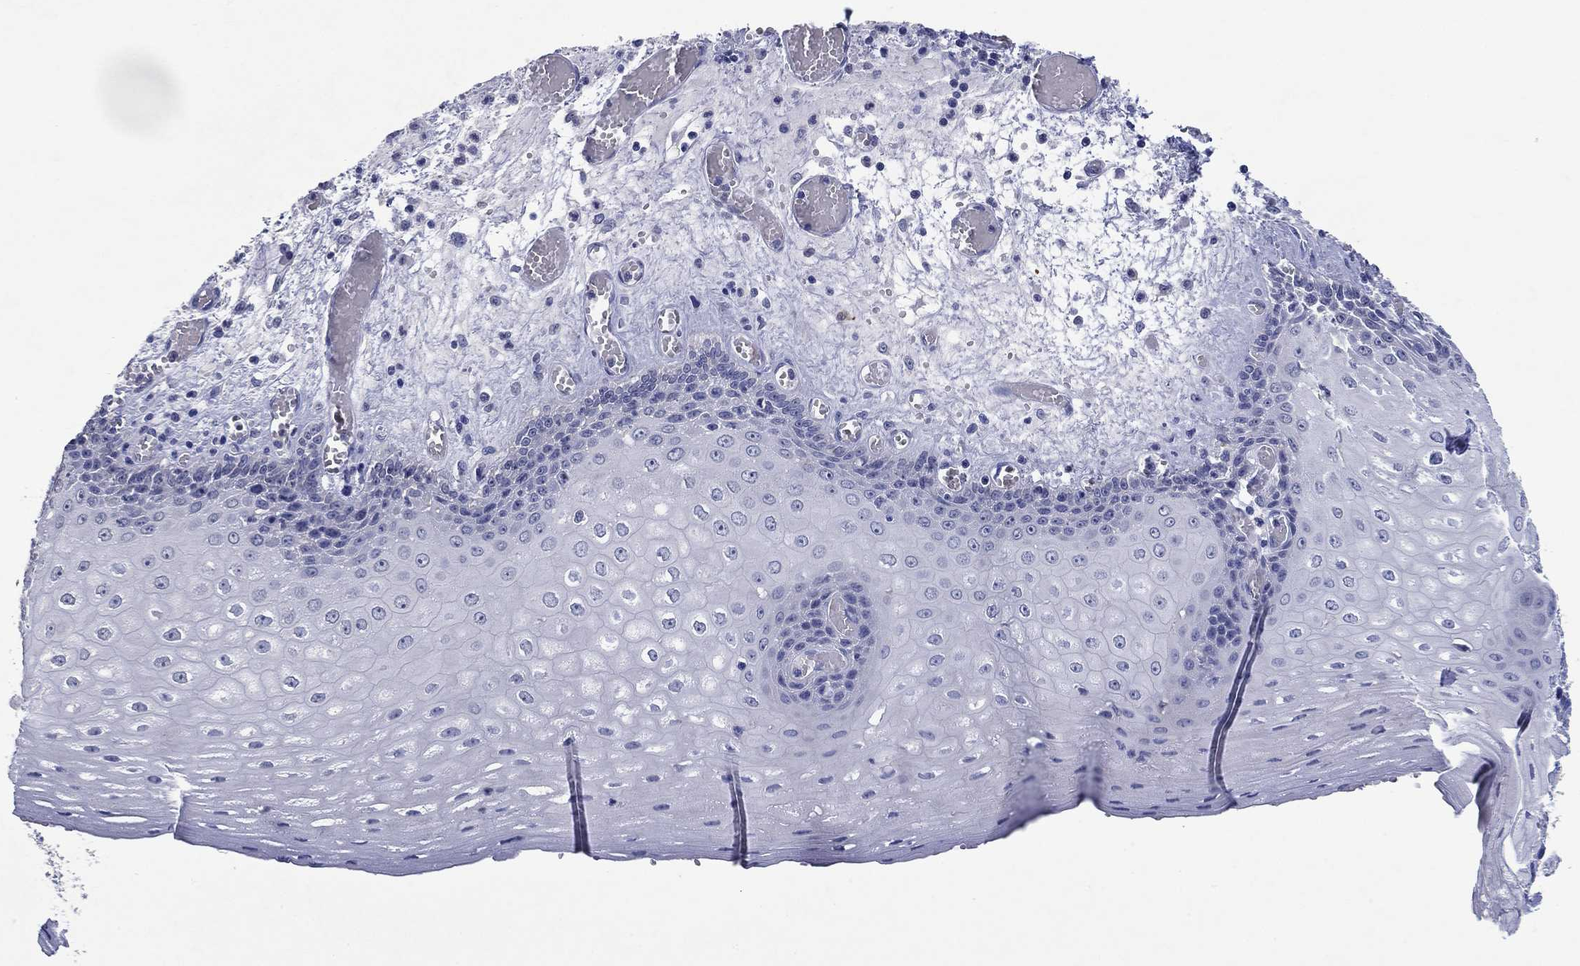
{"staining": {"intensity": "negative", "quantity": "none", "location": "none"}, "tissue": "esophagus", "cell_type": "Squamous epithelial cells", "image_type": "normal", "snomed": [{"axis": "morphology", "description": "Normal tissue, NOS"}, {"axis": "topography", "description": "Esophagus"}], "caption": "Immunohistochemistry (IHC) of unremarkable esophagus demonstrates no expression in squamous epithelial cells.", "gene": "HDC", "patient": {"sex": "male", "age": 58}}